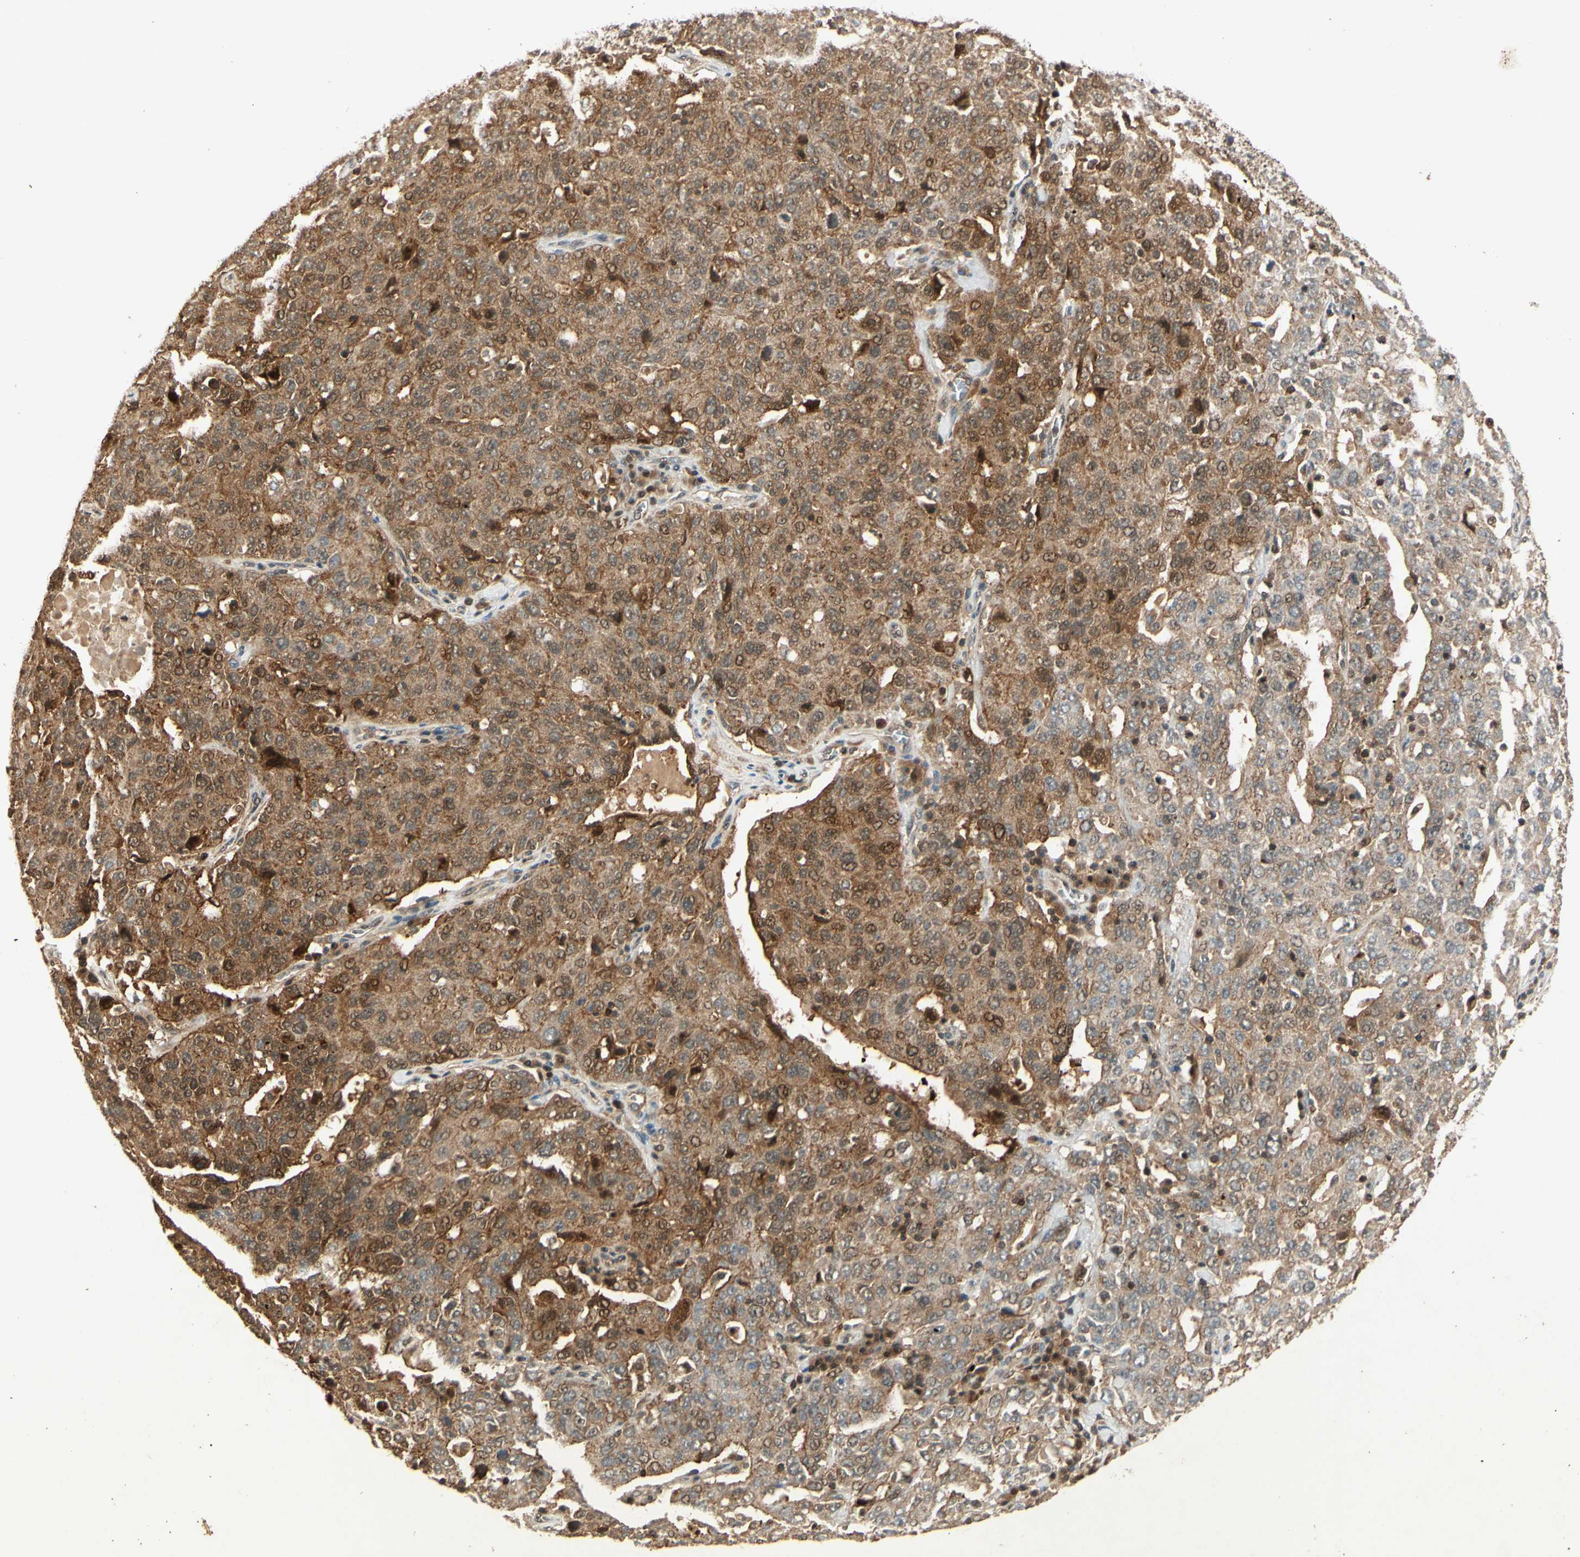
{"staining": {"intensity": "moderate", "quantity": ">75%", "location": "cytoplasmic/membranous,nuclear"}, "tissue": "ovarian cancer", "cell_type": "Tumor cells", "image_type": "cancer", "snomed": [{"axis": "morphology", "description": "Carcinoma, endometroid"}, {"axis": "topography", "description": "Ovary"}], "caption": "The histopathology image displays staining of endometroid carcinoma (ovarian), revealing moderate cytoplasmic/membranous and nuclear protein expression (brown color) within tumor cells.", "gene": "EPHA8", "patient": {"sex": "female", "age": 62}}